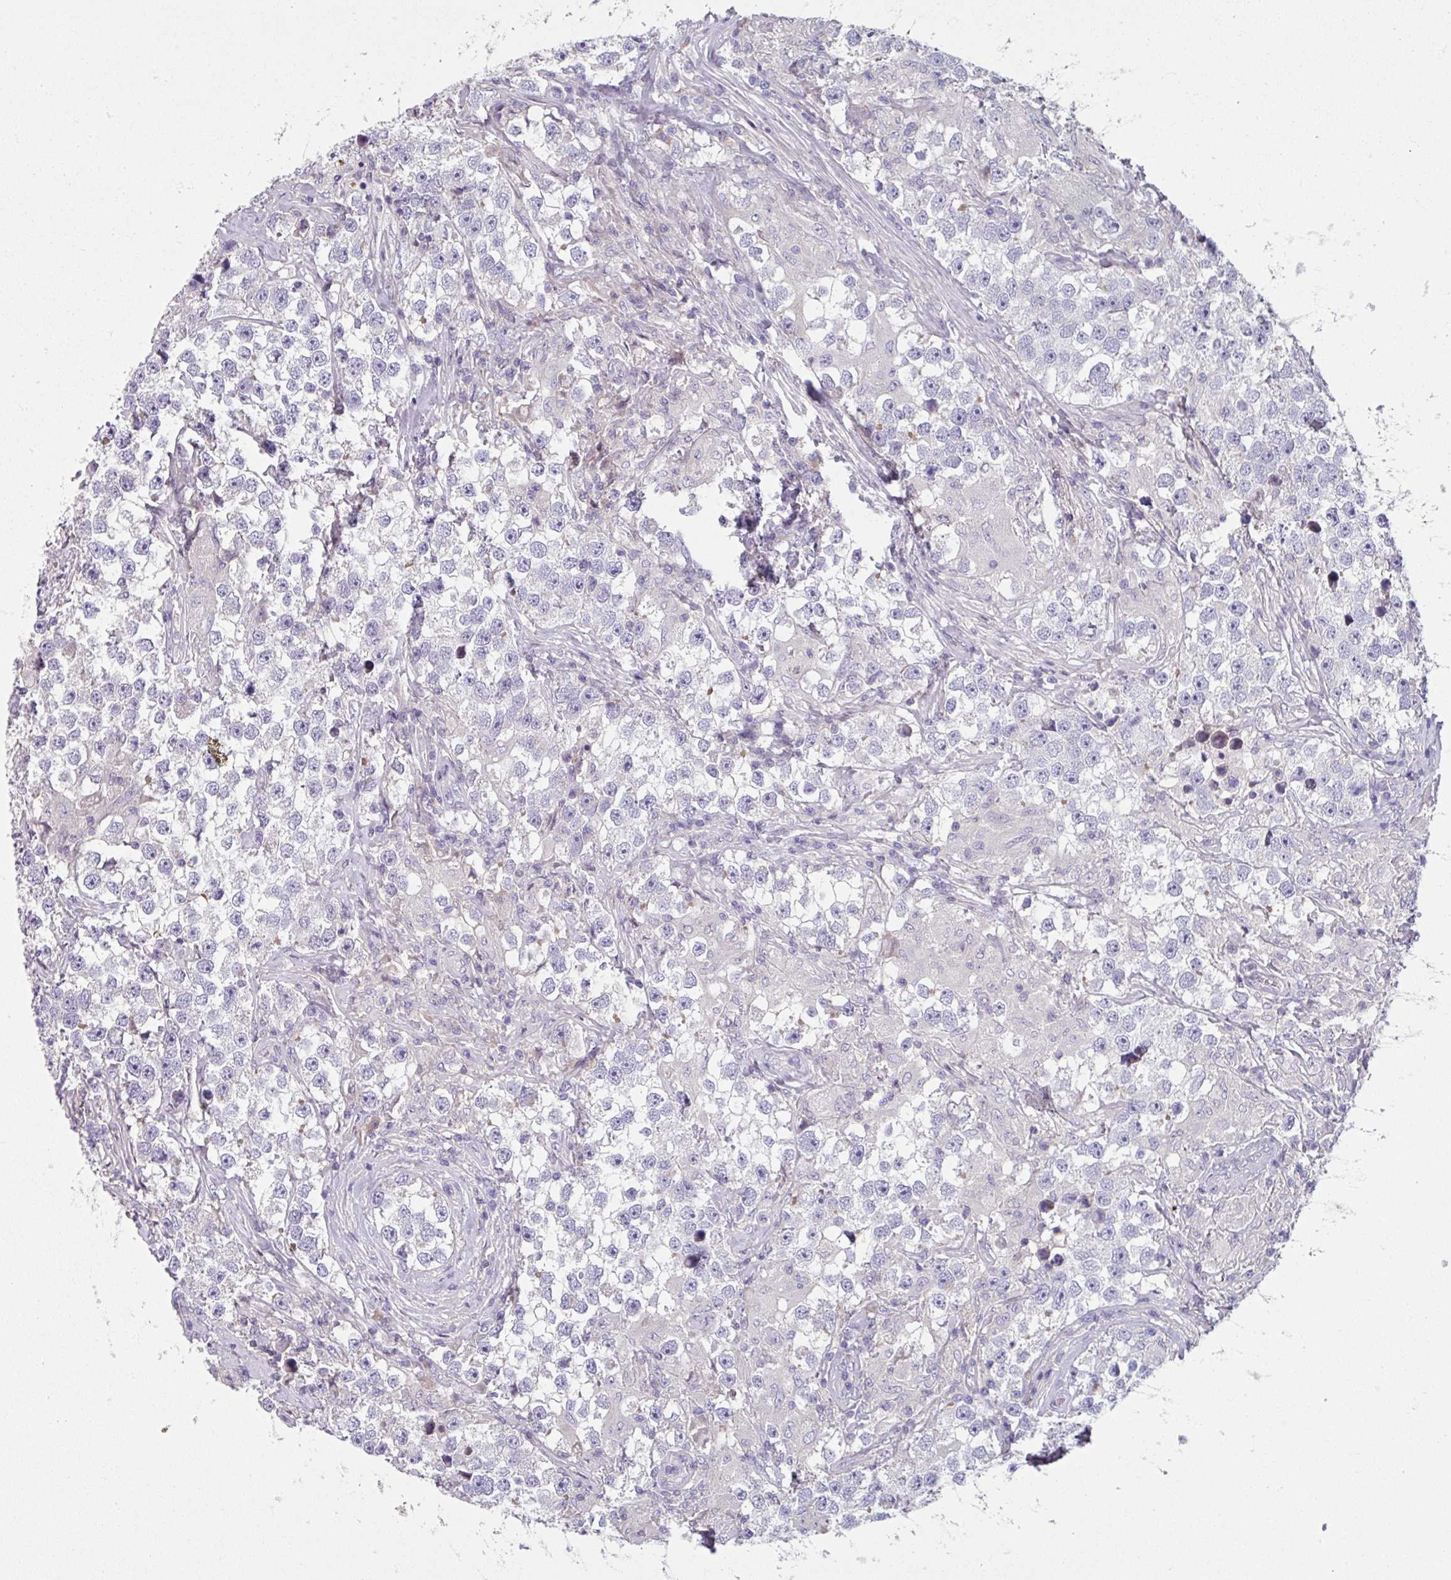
{"staining": {"intensity": "negative", "quantity": "none", "location": "none"}, "tissue": "testis cancer", "cell_type": "Tumor cells", "image_type": "cancer", "snomed": [{"axis": "morphology", "description": "Seminoma, NOS"}, {"axis": "topography", "description": "Testis"}], "caption": "The photomicrograph demonstrates no staining of tumor cells in testis cancer. Brightfield microscopy of immunohistochemistry (IHC) stained with DAB (brown) and hematoxylin (blue), captured at high magnification.", "gene": "TMEM132A", "patient": {"sex": "male", "age": 46}}